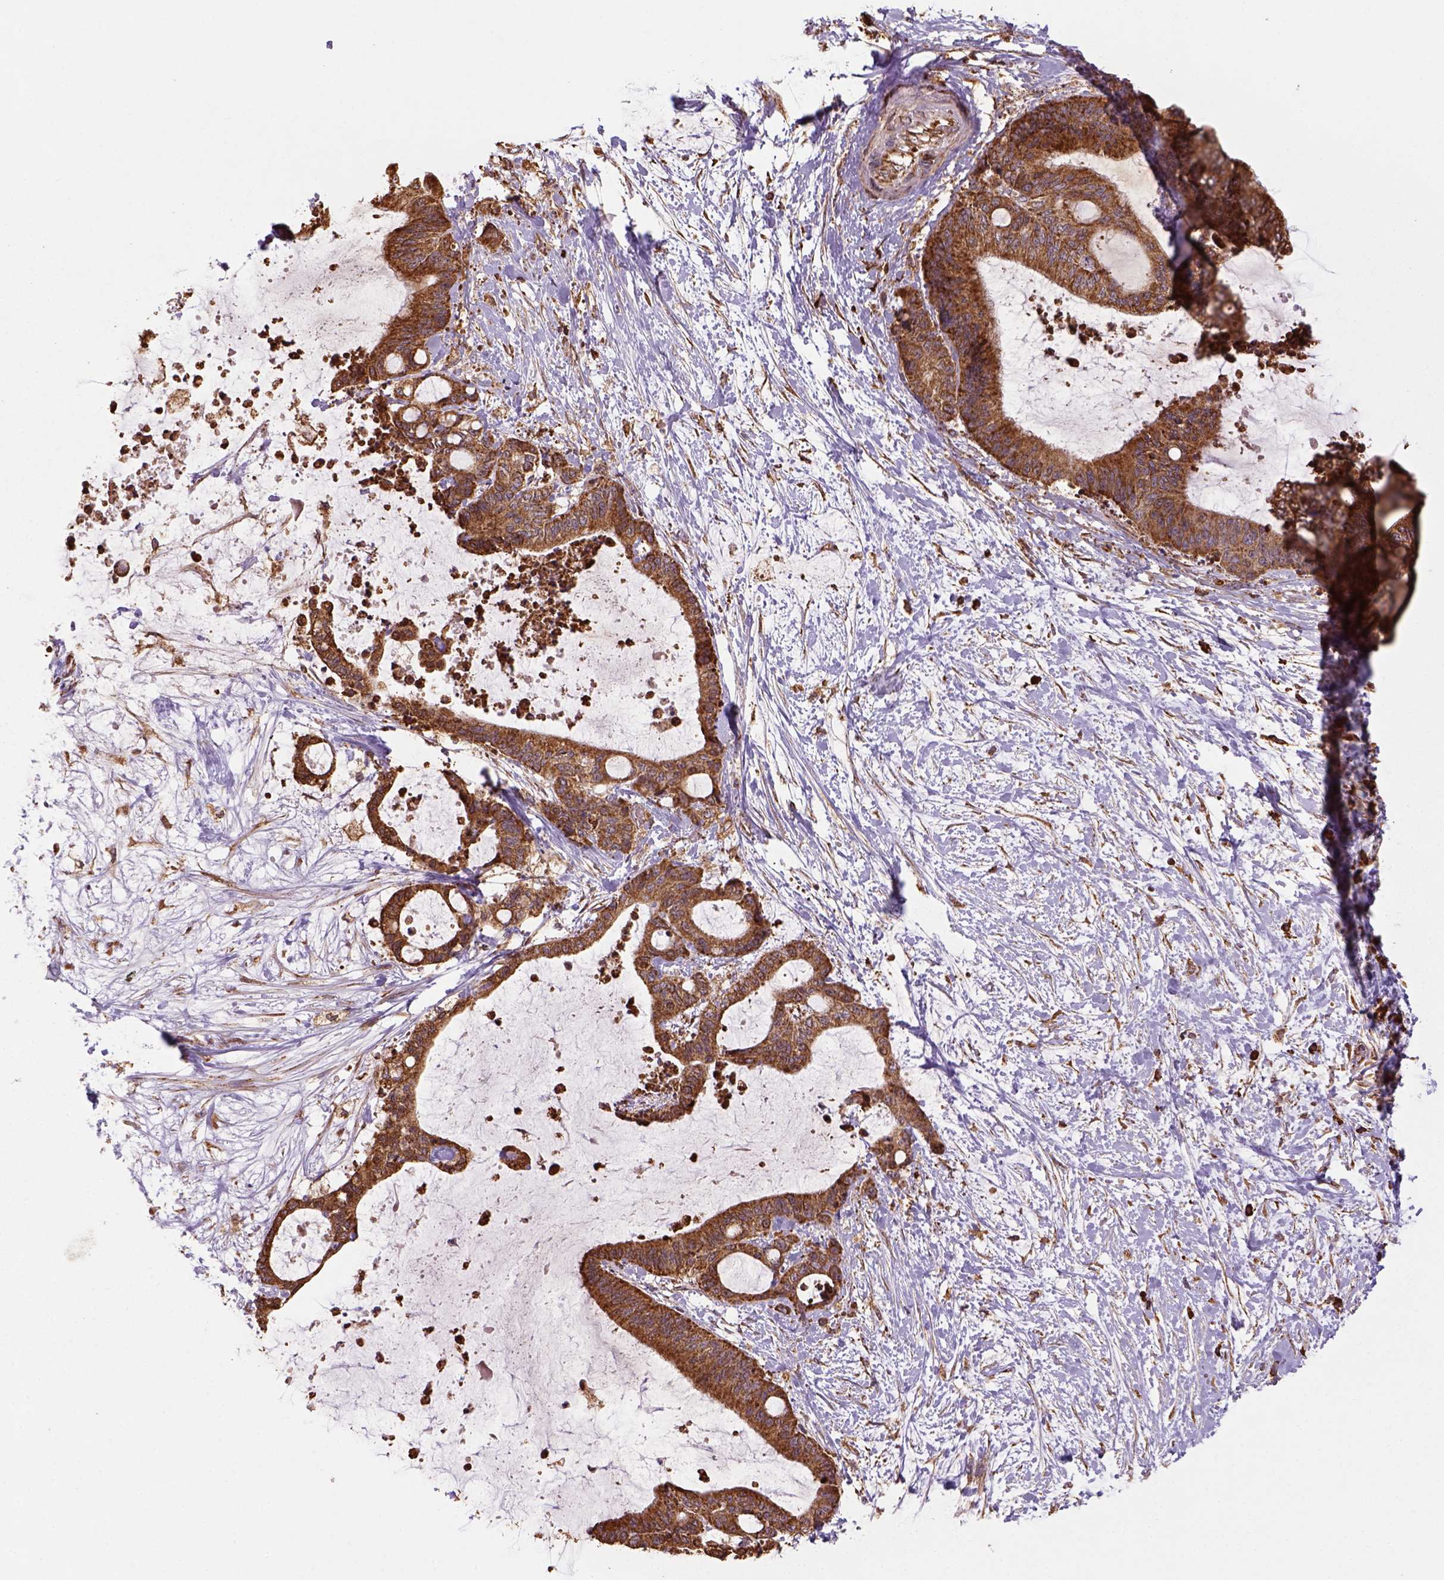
{"staining": {"intensity": "strong", "quantity": ">75%", "location": "cytoplasmic/membranous"}, "tissue": "liver cancer", "cell_type": "Tumor cells", "image_type": "cancer", "snomed": [{"axis": "morphology", "description": "Cholangiocarcinoma"}, {"axis": "topography", "description": "Liver"}], "caption": "Immunohistochemistry (IHC) (DAB (3,3'-diaminobenzidine)) staining of human cholangiocarcinoma (liver) displays strong cytoplasmic/membranous protein positivity in about >75% of tumor cells.", "gene": "MAPK8IP3", "patient": {"sex": "female", "age": 73}}